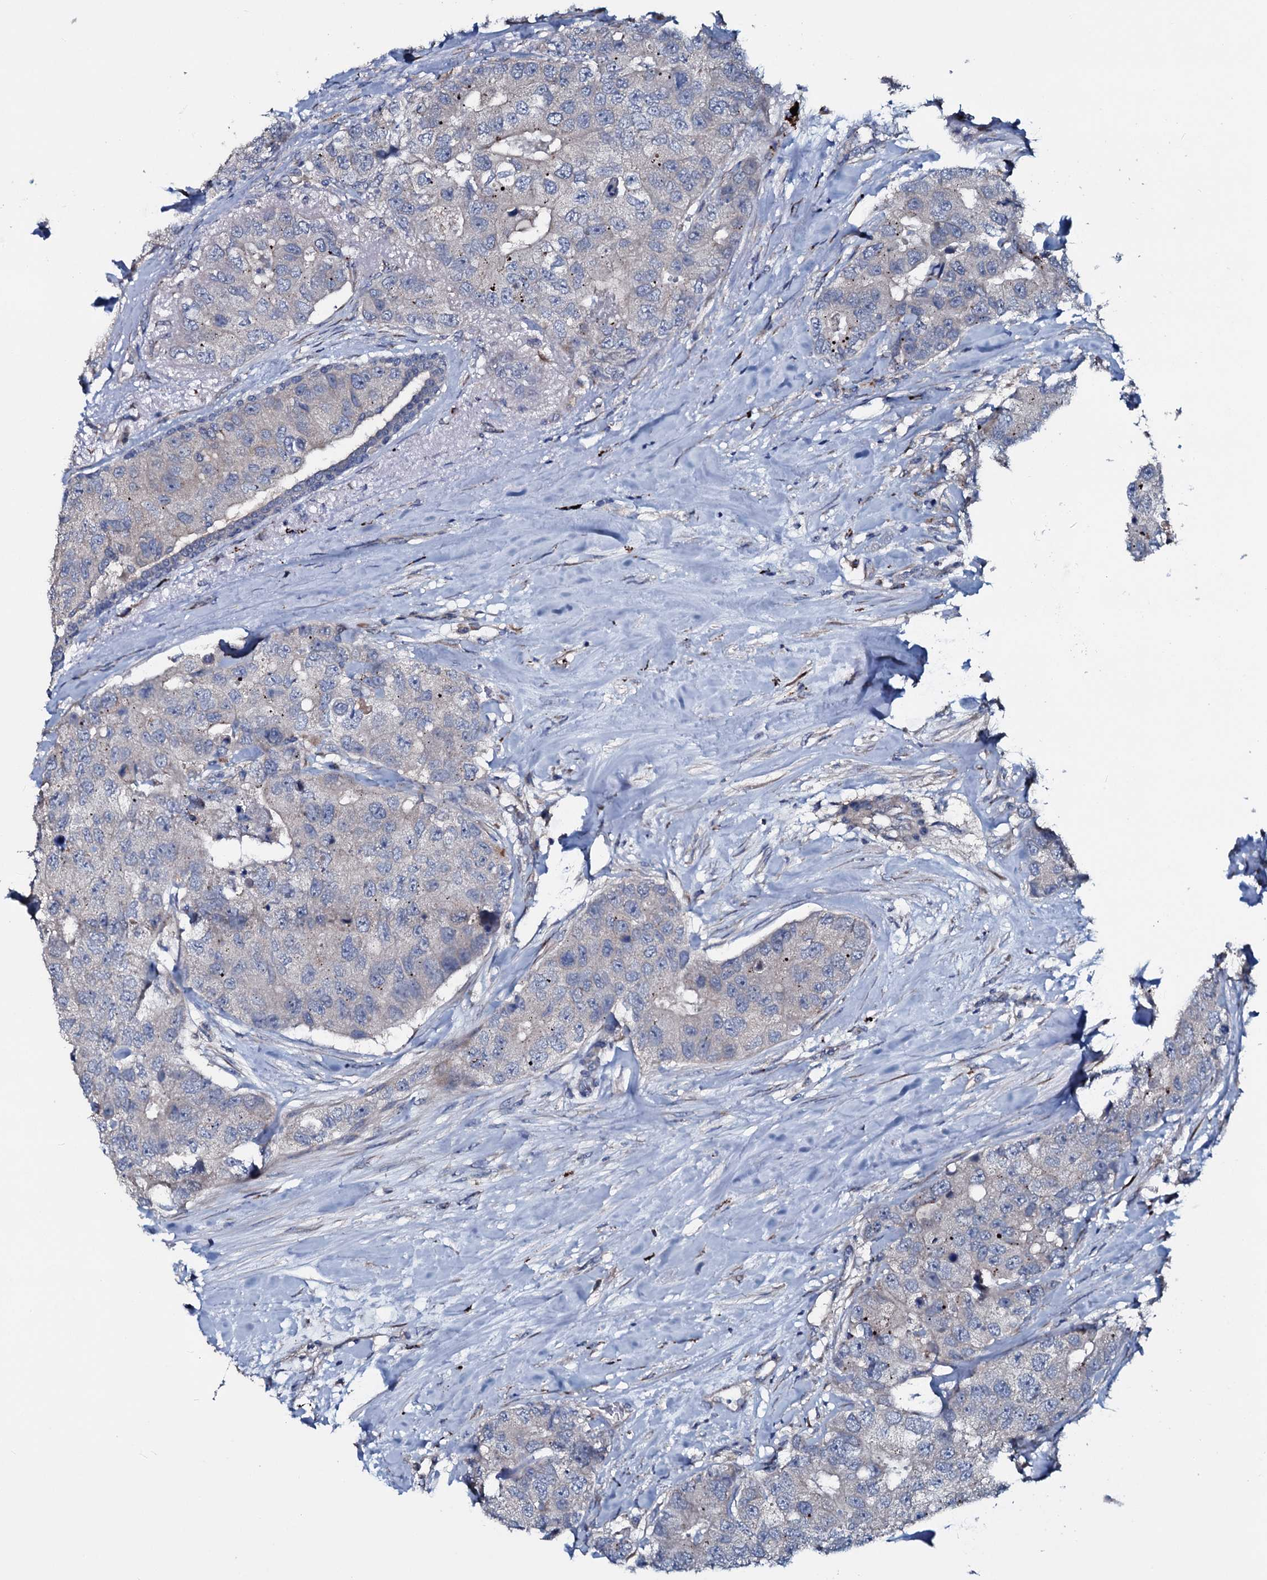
{"staining": {"intensity": "negative", "quantity": "none", "location": "none"}, "tissue": "breast cancer", "cell_type": "Tumor cells", "image_type": "cancer", "snomed": [{"axis": "morphology", "description": "Duct carcinoma"}, {"axis": "topography", "description": "Breast"}], "caption": "Immunohistochemistry of breast cancer displays no staining in tumor cells. Brightfield microscopy of immunohistochemistry stained with DAB (3,3'-diaminobenzidine) (brown) and hematoxylin (blue), captured at high magnification.", "gene": "IL12B", "patient": {"sex": "female", "age": 62}}